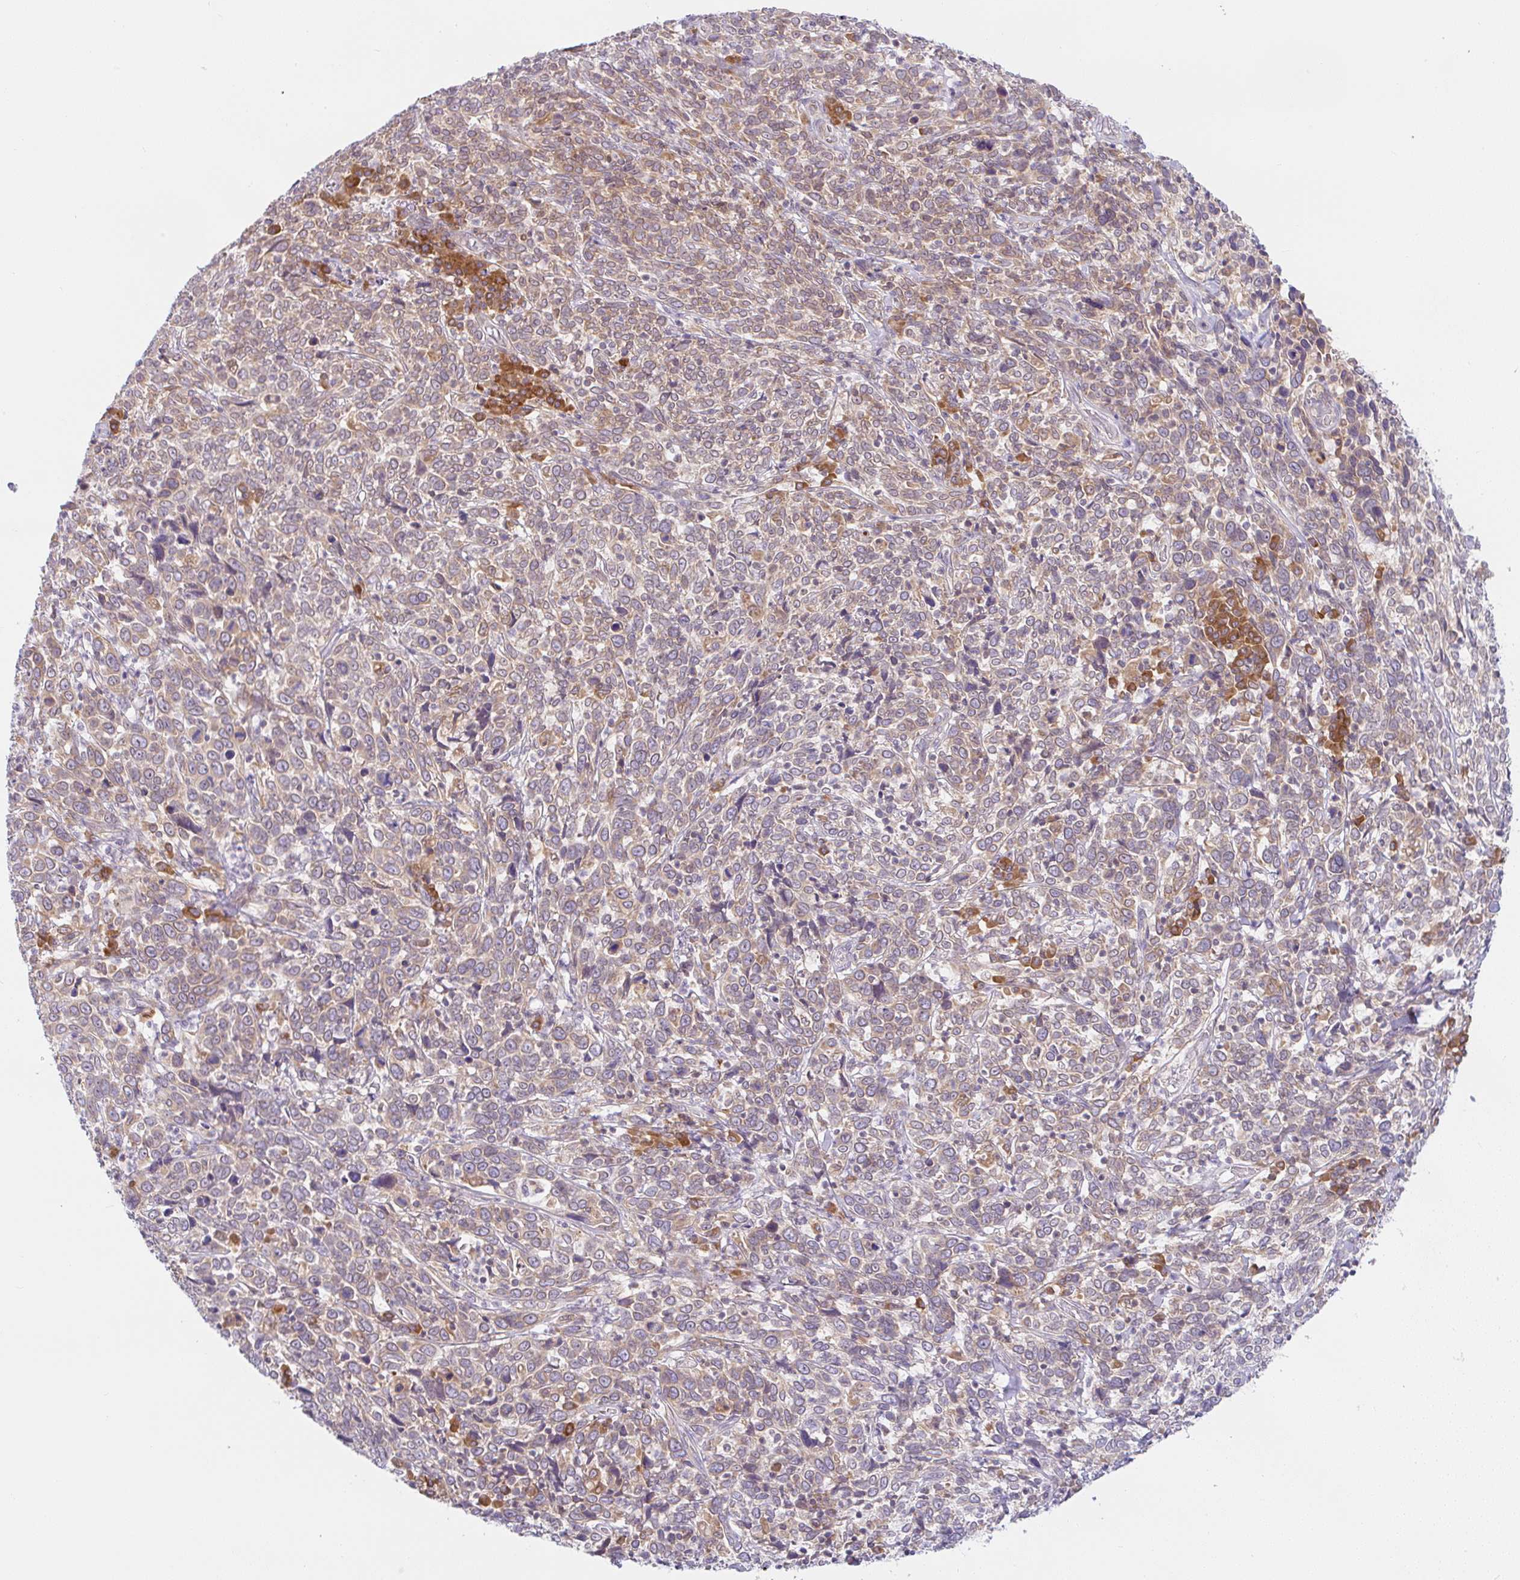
{"staining": {"intensity": "moderate", "quantity": "<25%", "location": "cytoplasmic/membranous"}, "tissue": "cervical cancer", "cell_type": "Tumor cells", "image_type": "cancer", "snomed": [{"axis": "morphology", "description": "Squamous cell carcinoma, NOS"}, {"axis": "topography", "description": "Cervix"}], "caption": "Immunohistochemistry of cervical cancer (squamous cell carcinoma) shows low levels of moderate cytoplasmic/membranous positivity in approximately <25% of tumor cells.", "gene": "DERL2", "patient": {"sex": "female", "age": 46}}